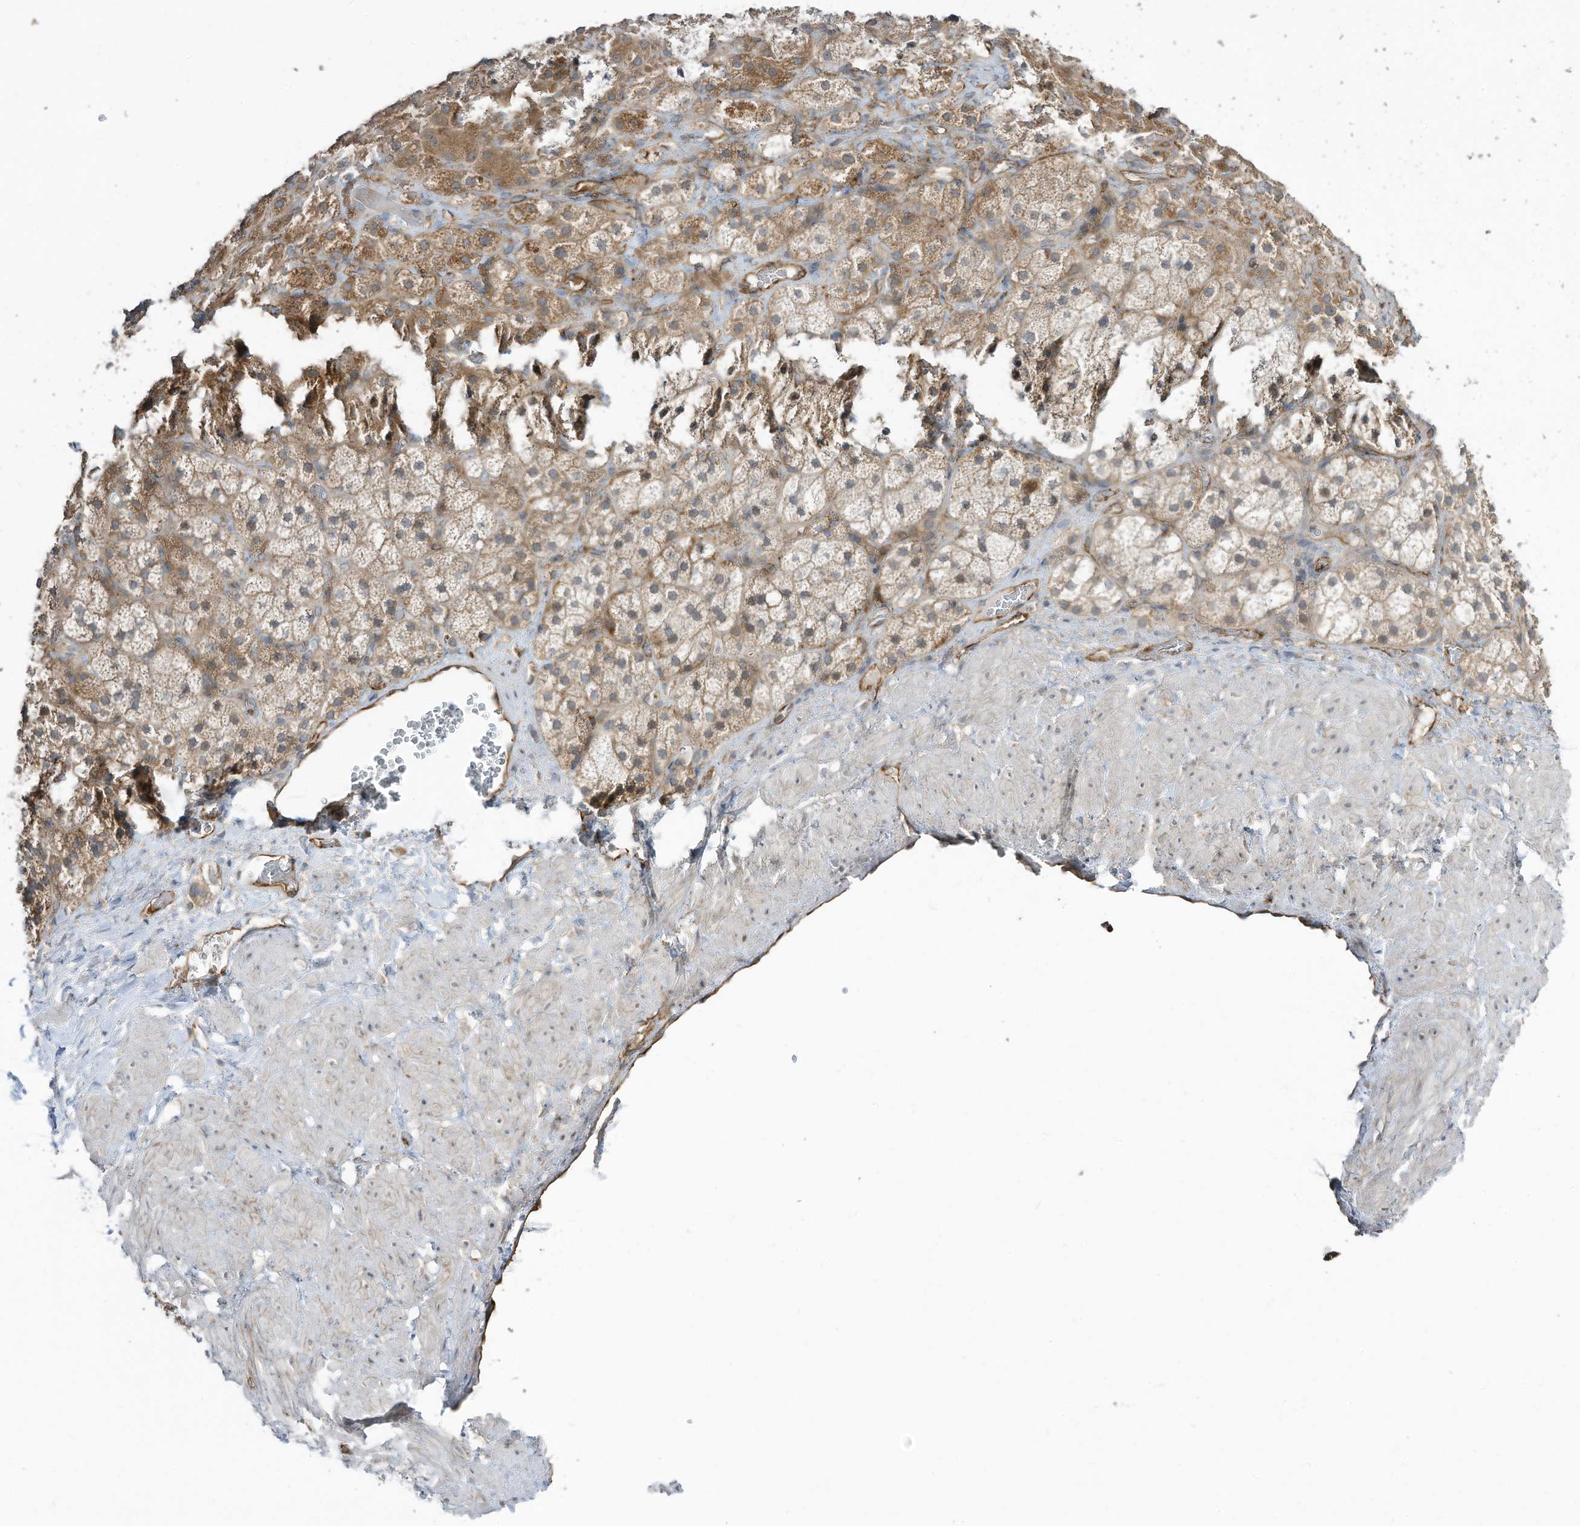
{"staining": {"intensity": "moderate", "quantity": "25%-75%", "location": "cytoplasmic/membranous"}, "tissue": "adrenal gland", "cell_type": "Glandular cells", "image_type": "normal", "snomed": [{"axis": "morphology", "description": "Normal tissue, NOS"}, {"axis": "topography", "description": "Adrenal gland"}], "caption": "IHC of normal adrenal gland demonstrates medium levels of moderate cytoplasmic/membranous expression in about 25%-75% of glandular cells.", "gene": "DZIP3", "patient": {"sex": "male", "age": 57}}